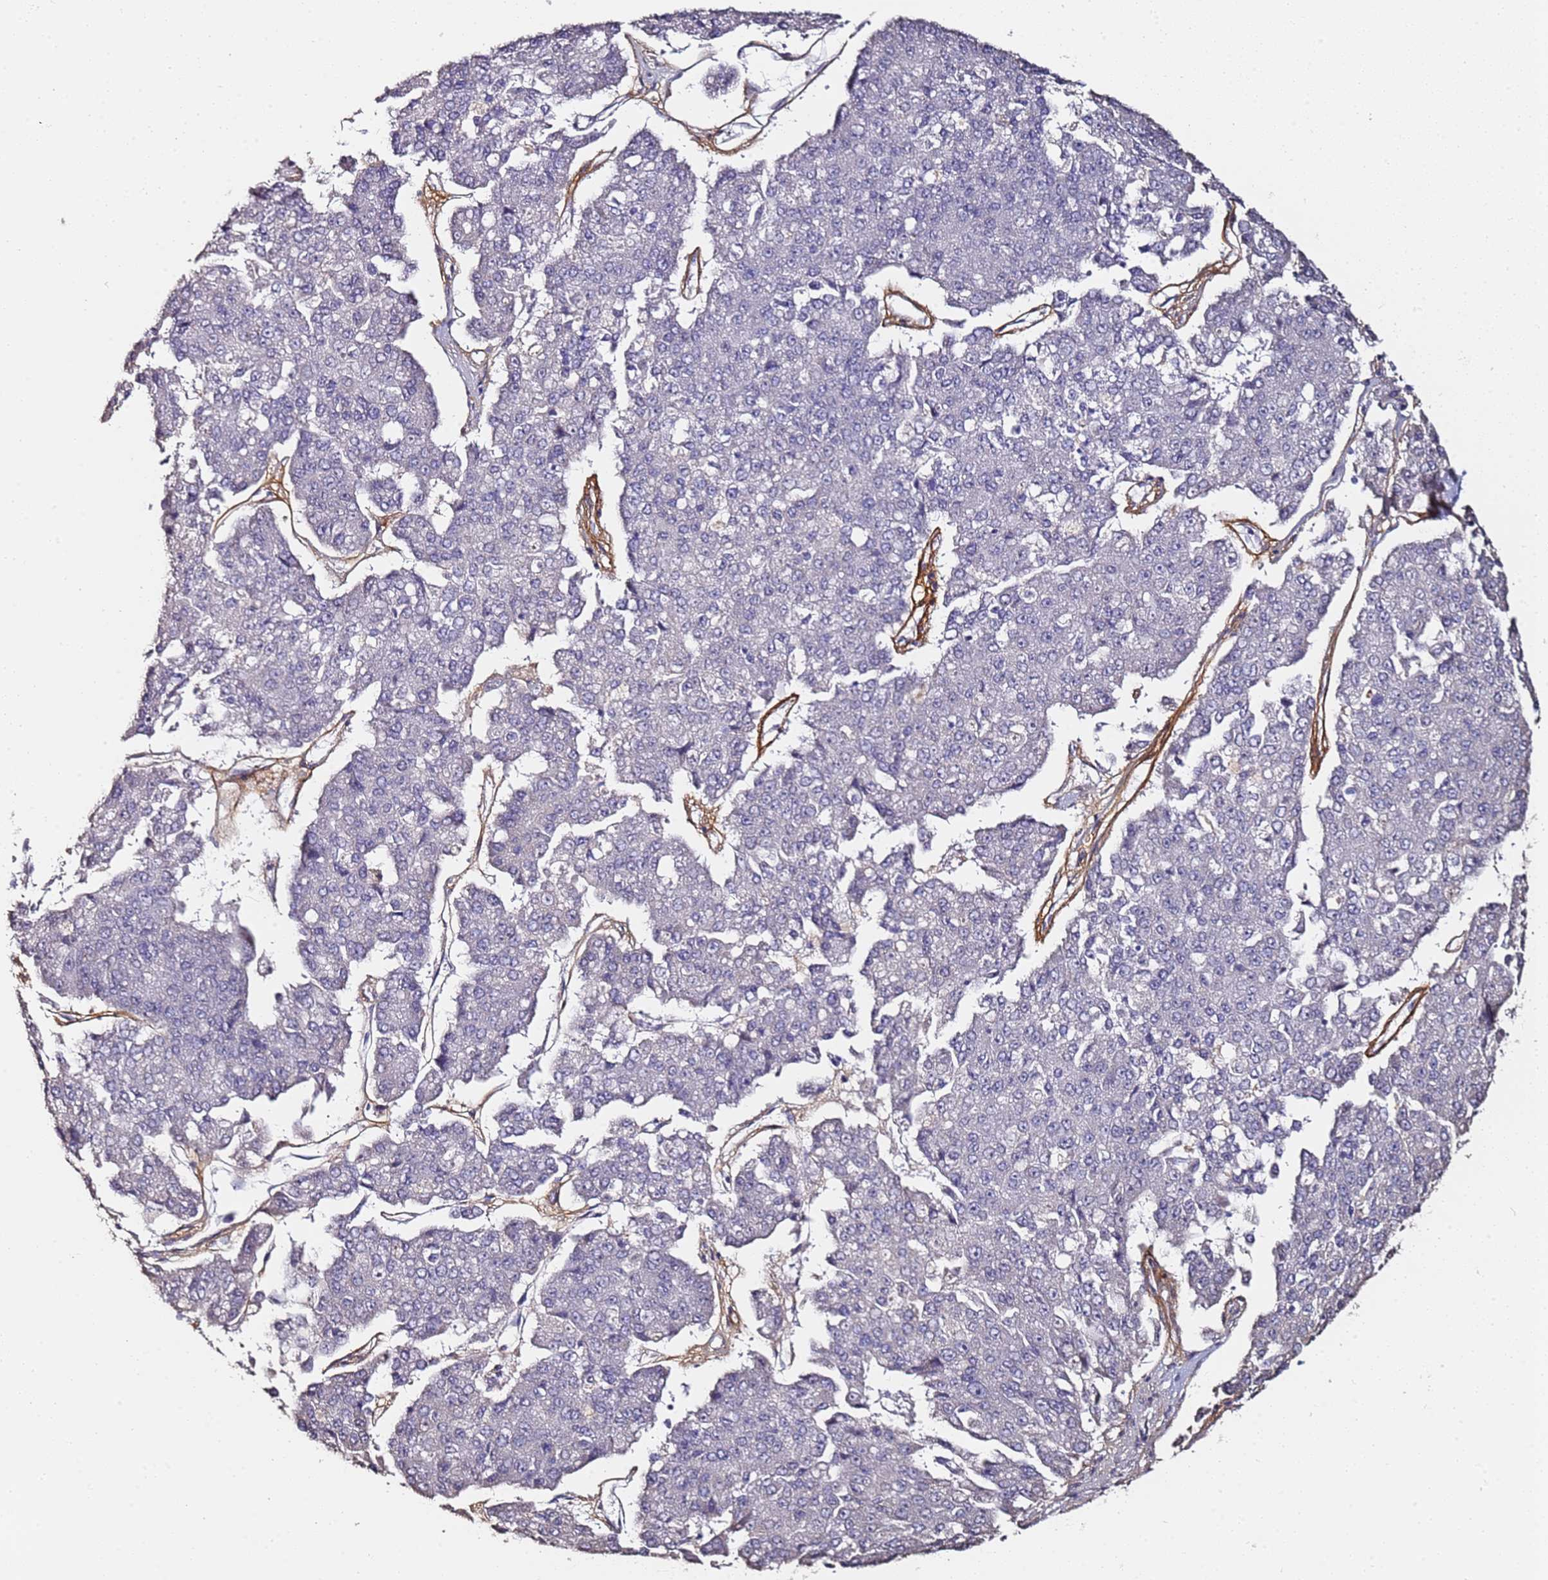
{"staining": {"intensity": "negative", "quantity": "none", "location": "none"}, "tissue": "pancreatic cancer", "cell_type": "Tumor cells", "image_type": "cancer", "snomed": [{"axis": "morphology", "description": "Adenocarcinoma, NOS"}, {"axis": "topography", "description": "Pancreas"}], "caption": "The photomicrograph reveals no significant positivity in tumor cells of pancreatic adenocarcinoma.", "gene": "C3orf80", "patient": {"sex": "male", "age": 50}}